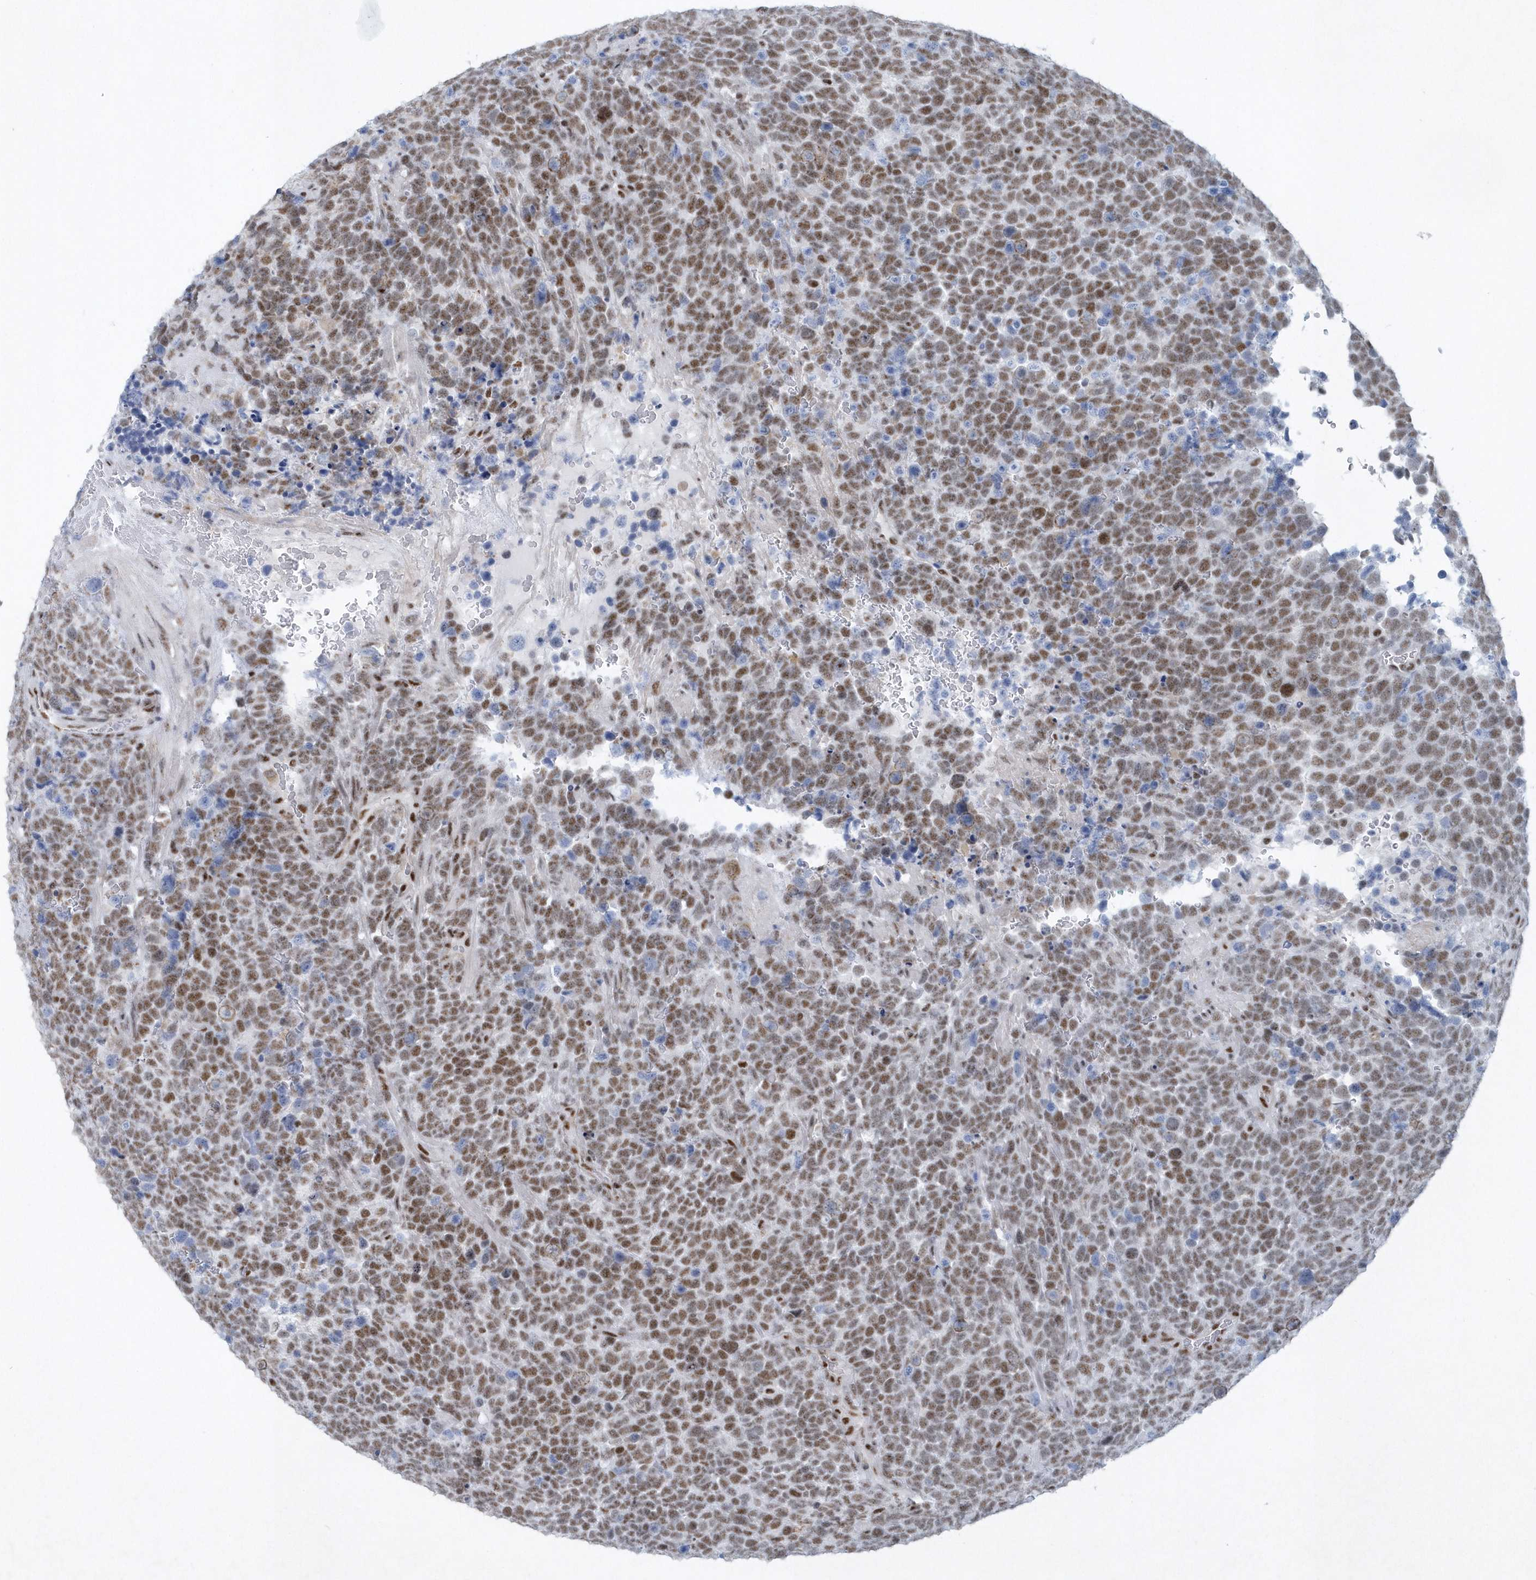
{"staining": {"intensity": "moderate", "quantity": ">75%", "location": "nuclear"}, "tissue": "urothelial cancer", "cell_type": "Tumor cells", "image_type": "cancer", "snomed": [{"axis": "morphology", "description": "Urothelial carcinoma, High grade"}, {"axis": "topography", "description": "Urinary bladder"}], "caption": "High-grade urothelial carcinoma stained for a protein (brown) exhibits moderate nuclear positive staining in about >75% of tumor cells.", "gene": "DCLRE1A", "patient": {"sex": "female", "age": 82}}